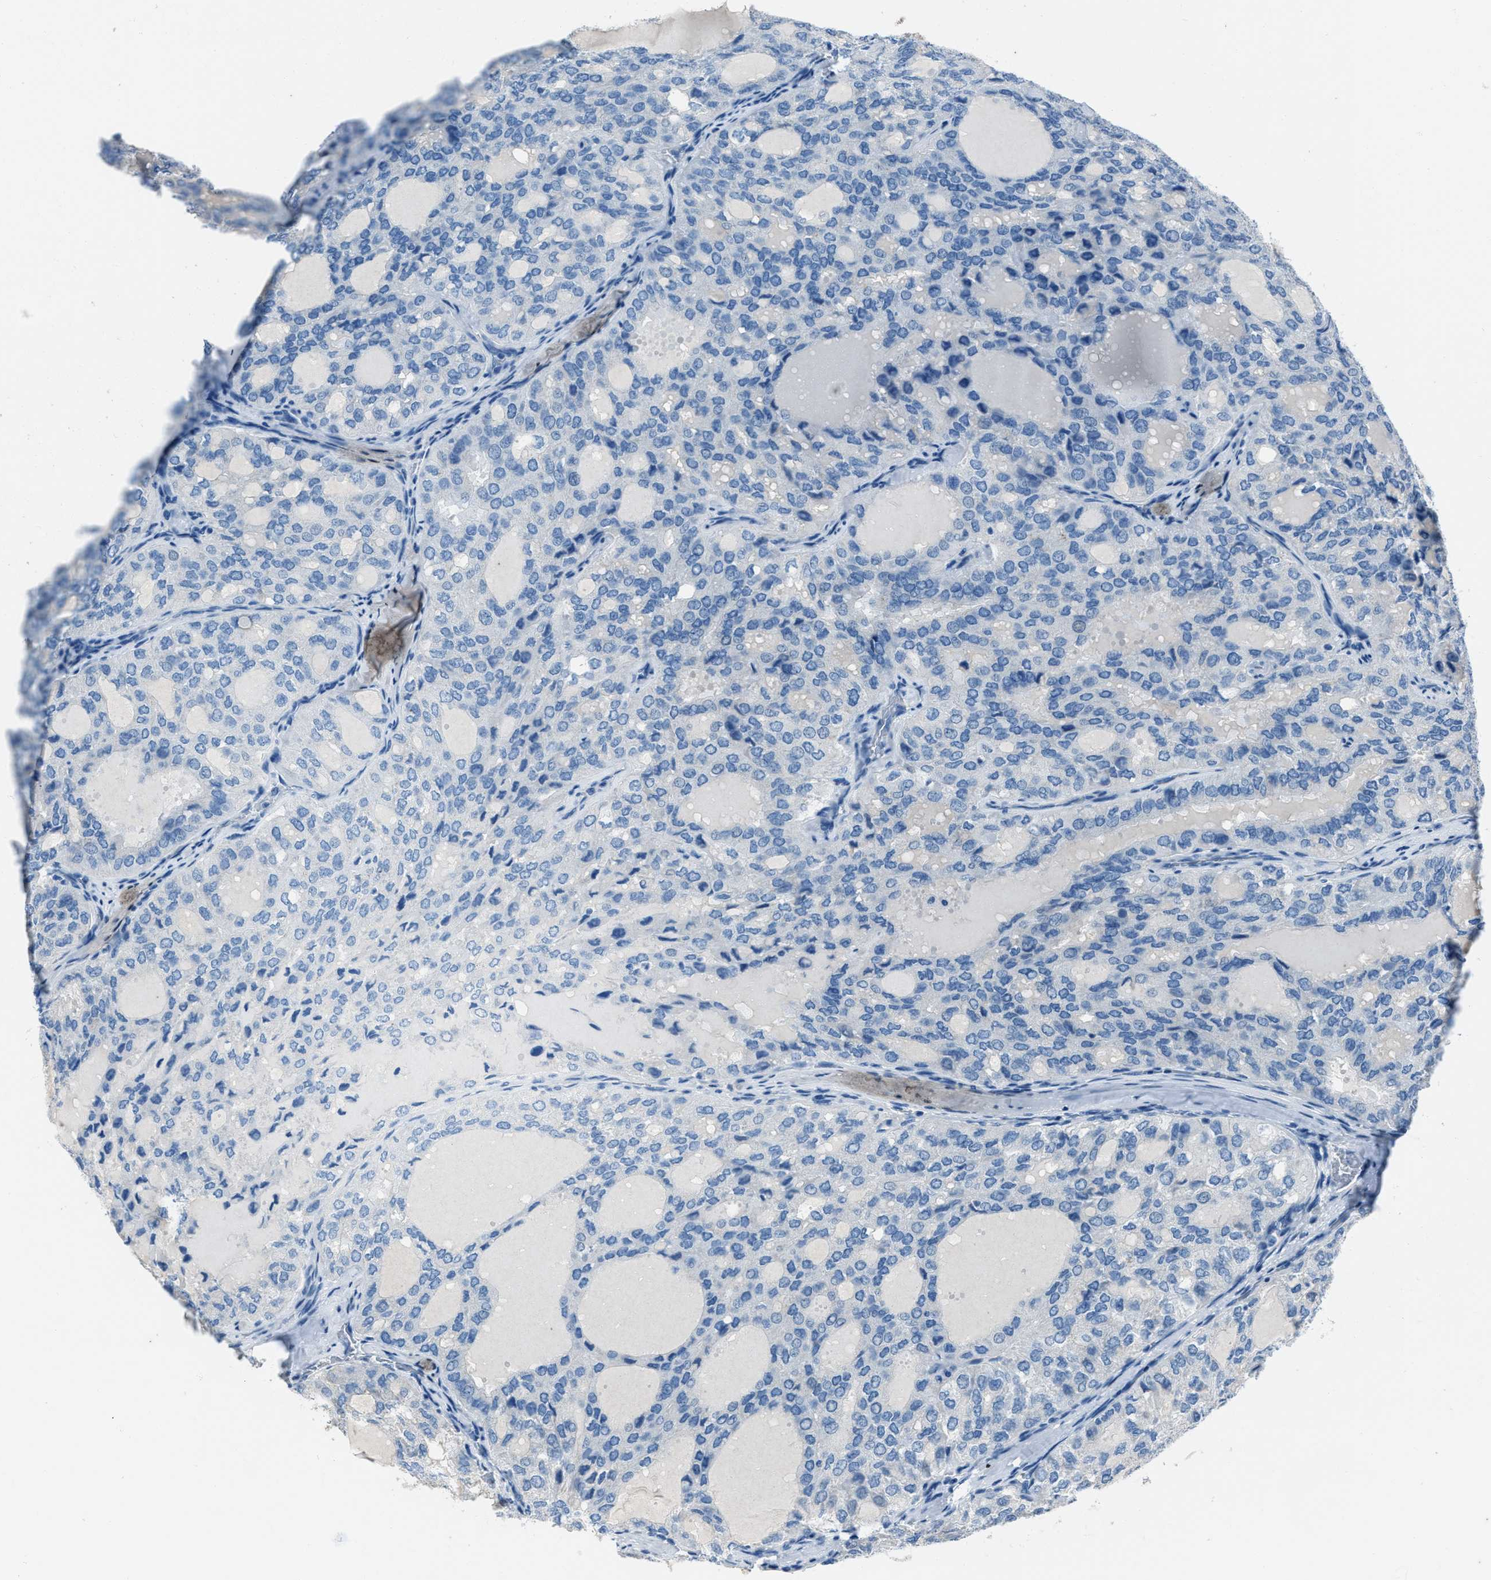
{"staining": {"intensity": "negative", "quantity": "none", "location": "none"}, "tissue": "thyroid cancer", "cell_type": "Tumor cells", "image_type": "cancer", "snomed": [{"axis": "morphology", "description": "Follicular adenoma carcinoma, NOS"}, {"axis": "topography", "description": "Thyroid gland"}], "caption": "Tumor cells show no significant positivity in thyroid cancer.", "gene": "AMACR", "patient": {"sex": "male", "age": 75}}